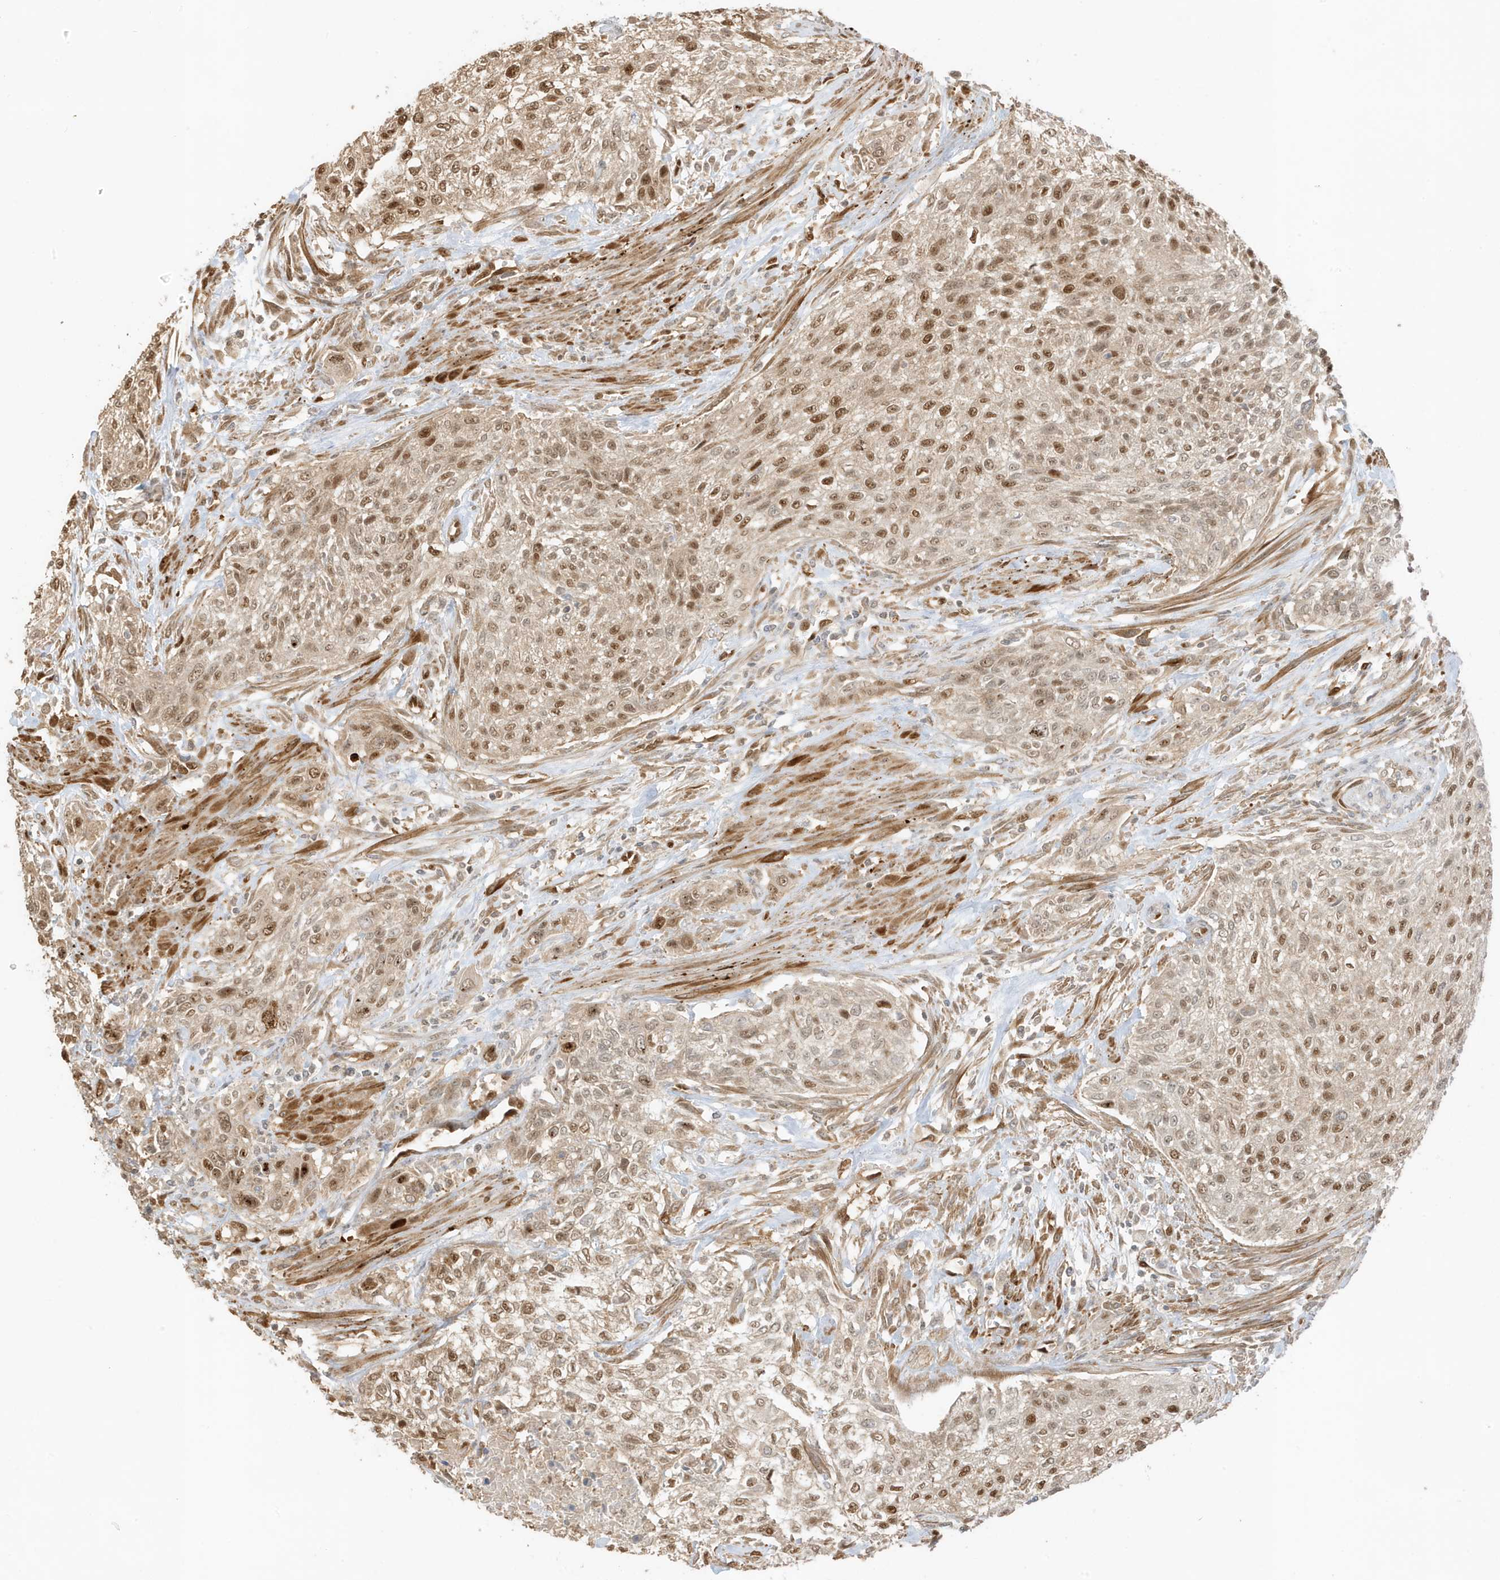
{"staining": {"intensity": "moderate", "quantity": ">75%", "location": "cytoplasmic/membranous,nuclear"}, "tissue": "urothelial cancer", "cell_type": "Tumor cells", "image_type": "cancer", "snomed": [{"axis": "morphology", "description": "Urothelial carcinoma, High grade"}, {"axis": "topography", "description": "Urinary bladder"}], "caption": "Urothelial carcinoma (high-grade) was stained to show a protein in brown. There is medium levels of moderate cytoplasmic/membranous and nuclear expression in approximately >75% of tumor cells. (IHC, brightfield microscopy, high magnification).", "gene": "ZBTB41", "patient": {"sex": "male", "age": 35}}